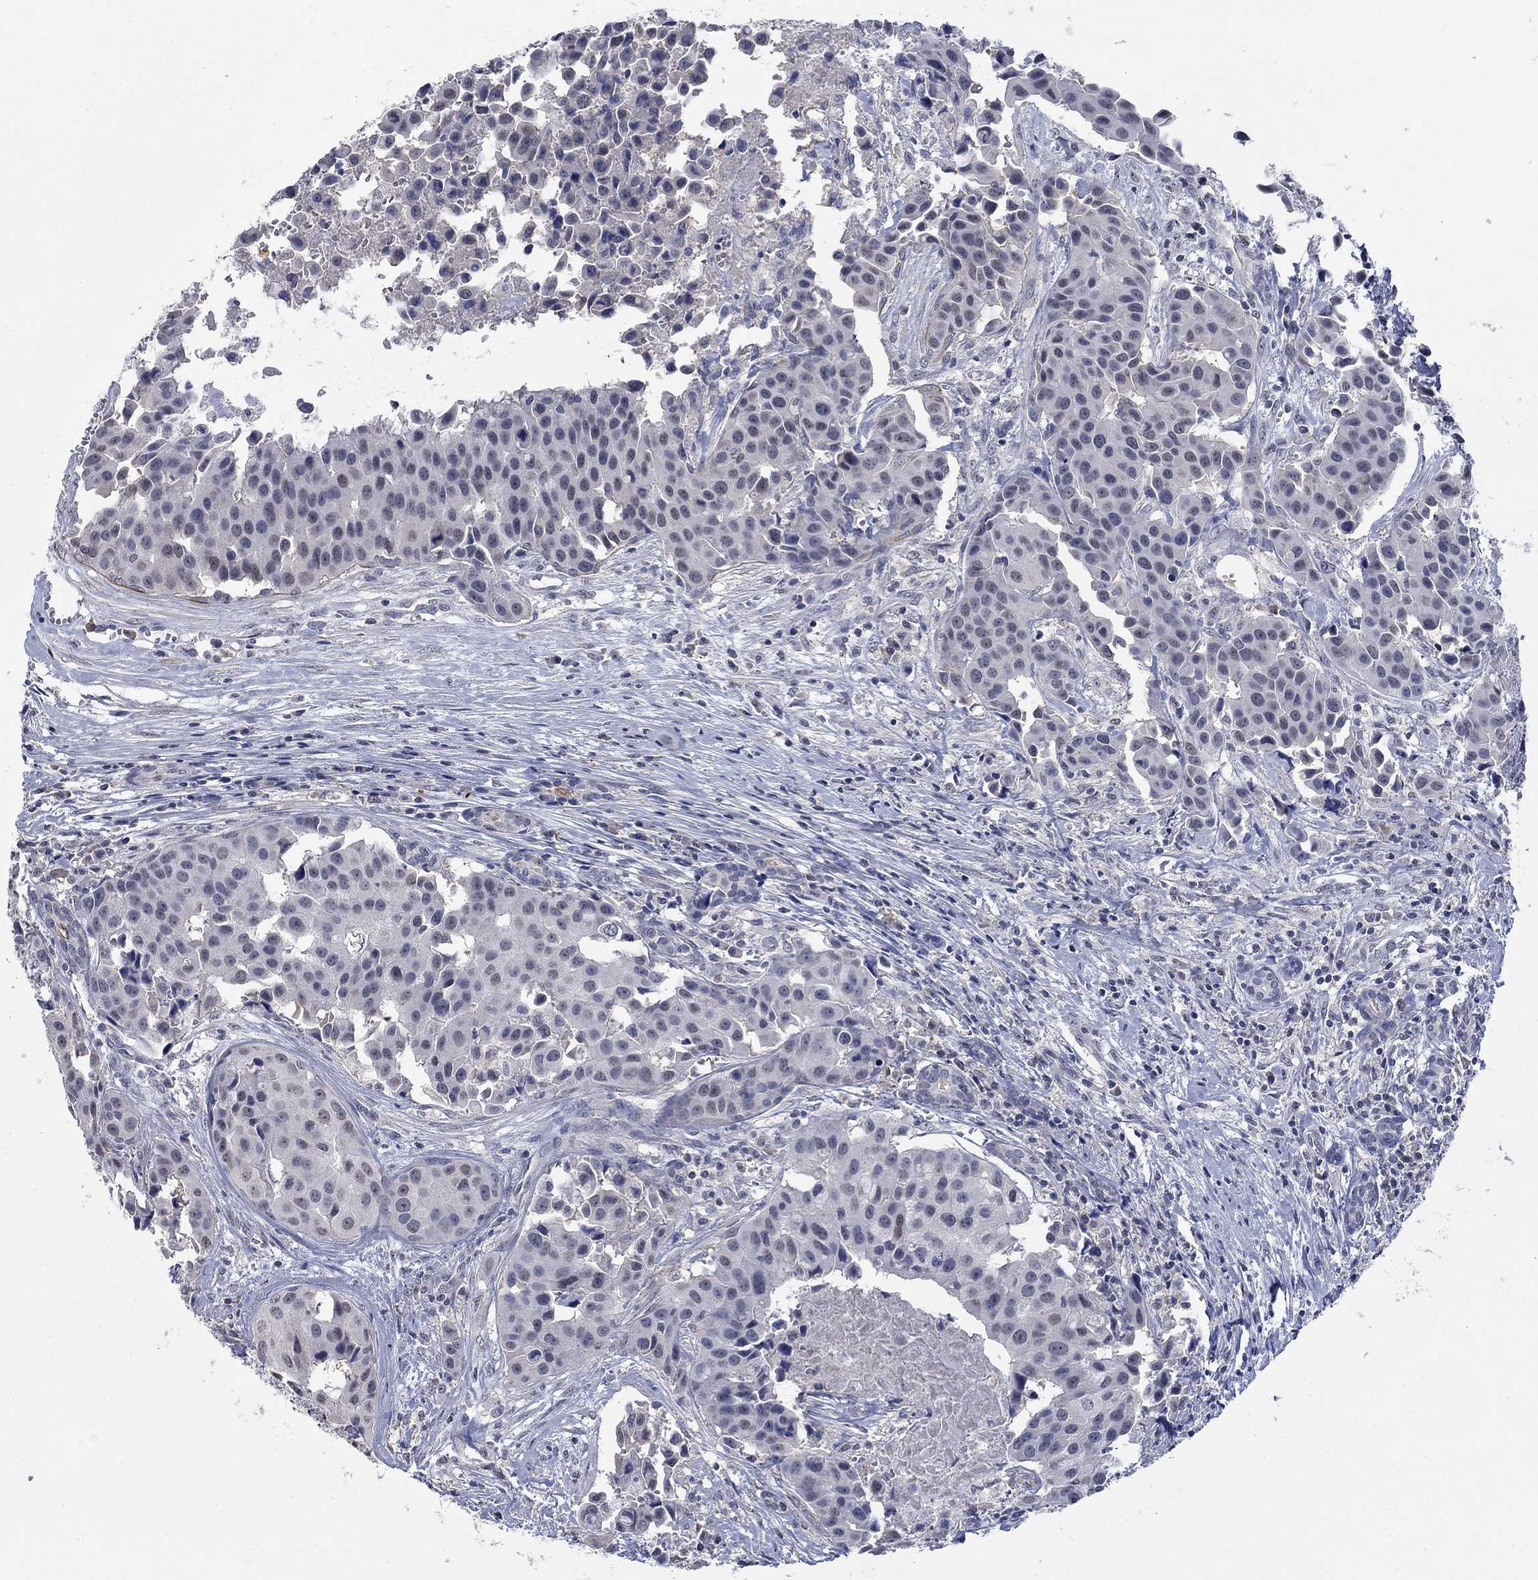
{"staining": {"intensity": "negative", "quantity": "none", "location": "none"}, "tissue": "head and neck cancer", "cell_type": "Tumor cells", "image_type": "cancer", "snomed": [{"axis": "morphology", "description": "Adenocarcinoma, NOS"}, {"axis": "topography", "description": "Head-Neck"}], "caption": "DAB (3,3'-diaminobenzidine) immunohistochemical staining of head and neck cancer demonstrates no significant expression in tumor cells.", "gene": "ZBTB18", "patient": {"sex": "male", "age": 76}}